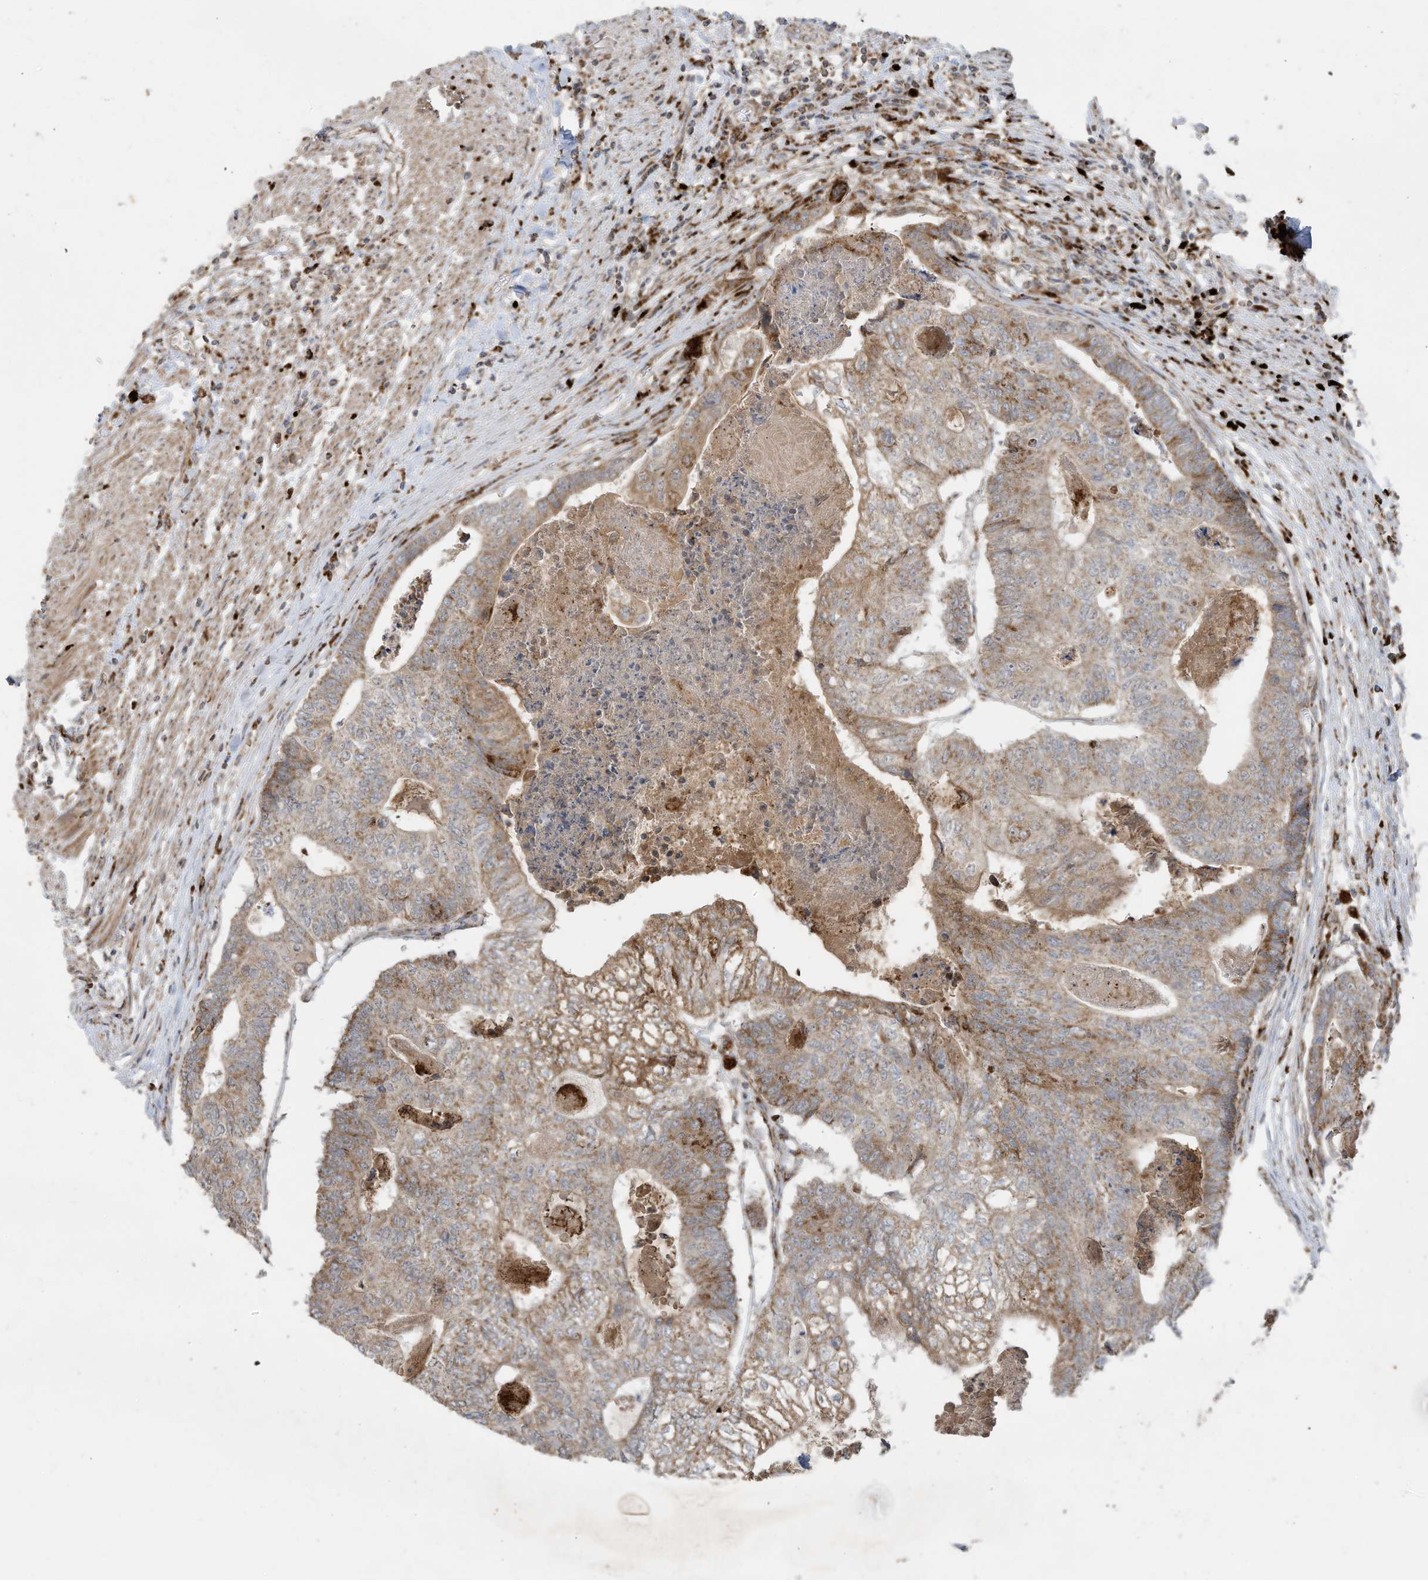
{"staining": {"intensity": "moderate", "quantity": ">75%", "location": "cytoplasmic/membranous"}, "tissue": "colorectal cancer", "cell_type": "Tumor cells", "image_type": "cancer", "snomed": [{"axis": "morphology", "description": "Adenocarcinoma, NOS"}, {"axis": "topography", "description": "Colon"}], "caption": "A high-resolution histopathology image shows IHC staining of adenocarcinoma (colorectal), which shows moderate cytoplasmic/membranous positivity in about >75% of tumor cells. The staining is performed using DAB brown chromogen to label protein expression. The nuclei are counter-stained blue using hematoxylin.", "gene": "C2orf74", "patient": {"sex": "female", "age": 67}}